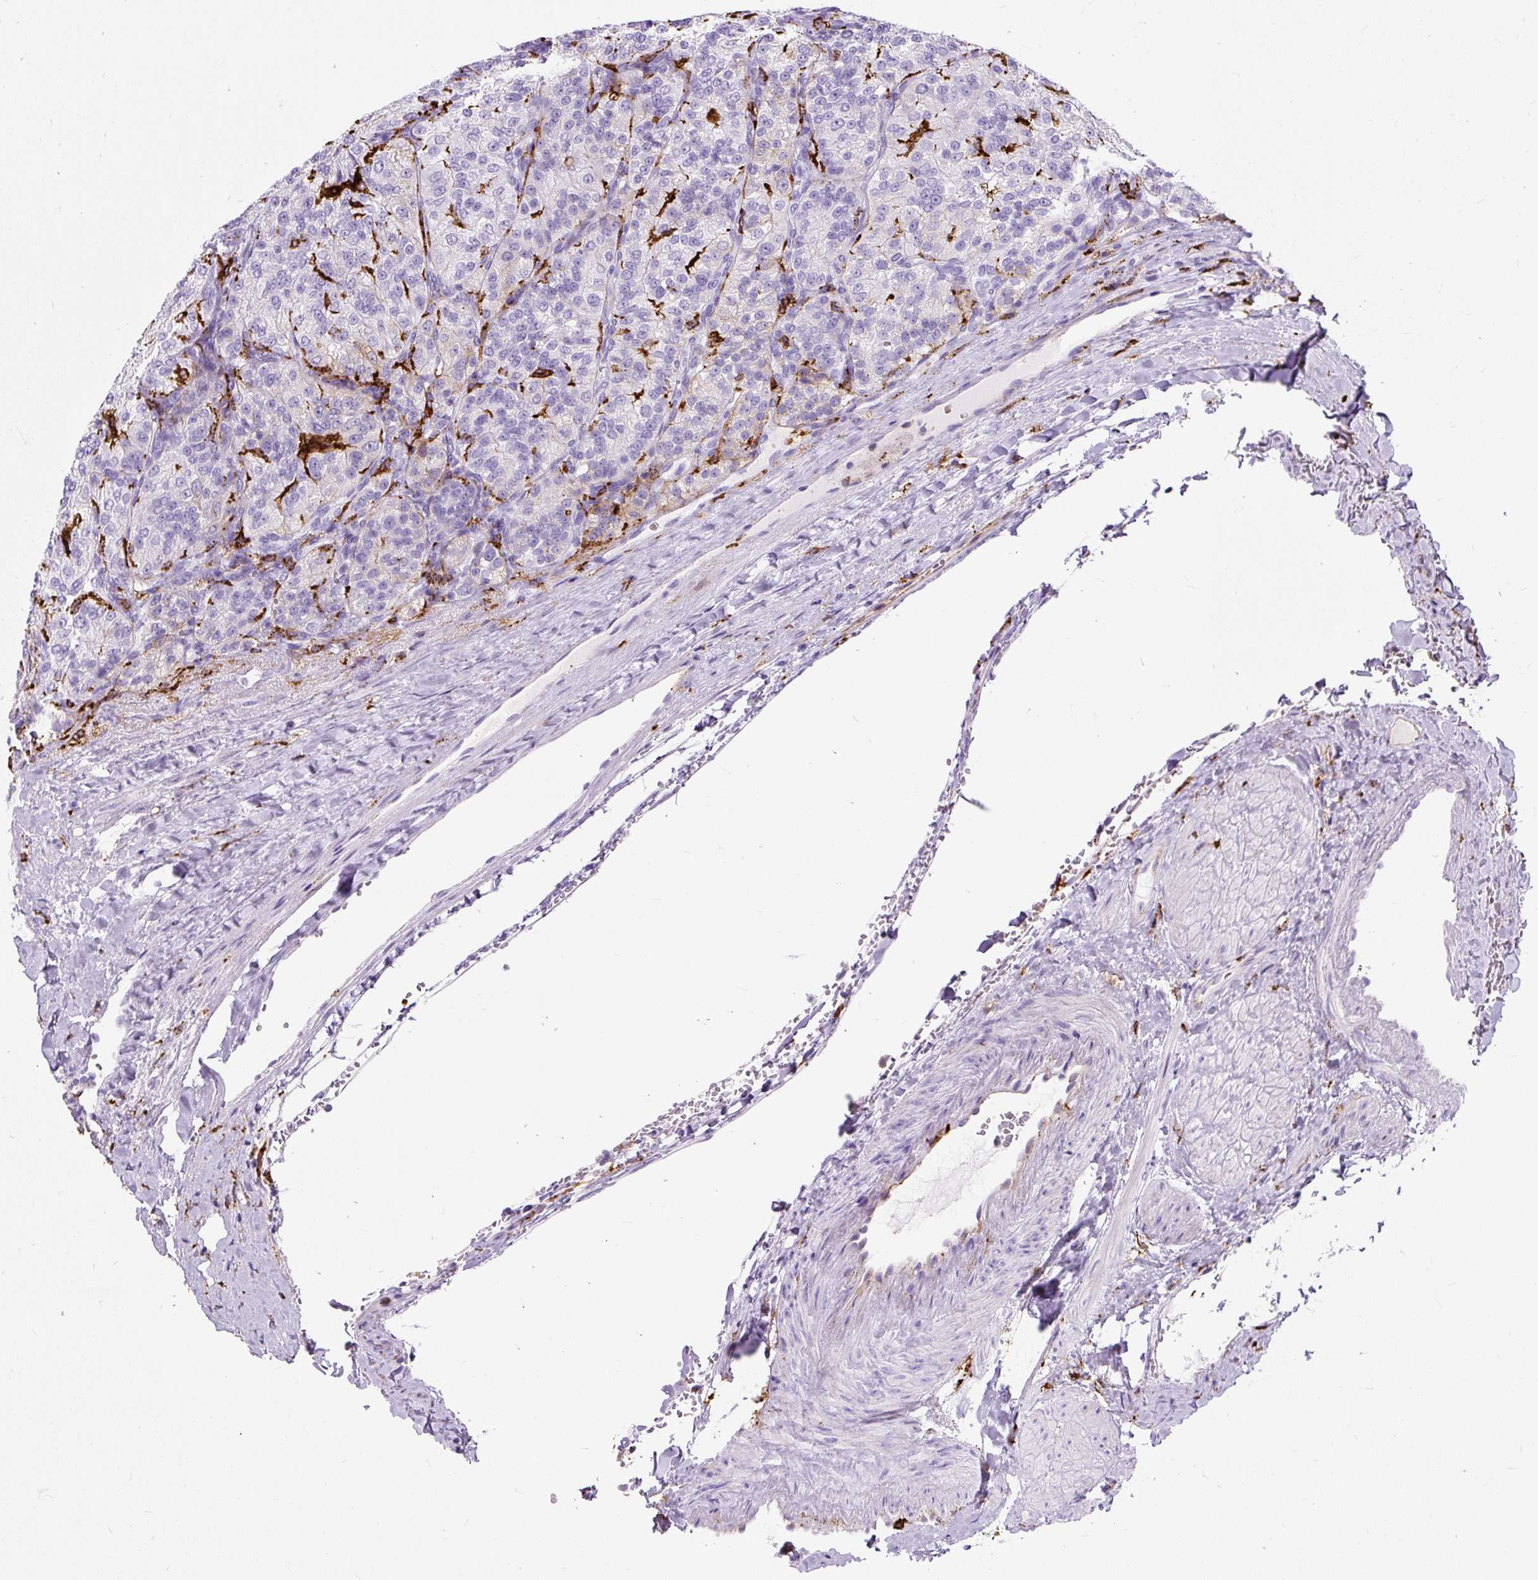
{"staining": {"intensity": "moderate", "quantity": "<25%", "location": "cytoplasmic/membranous"}, "tissue": "renal cancer", "cell_type": "Tumor cells", "image_type": "cancer", "snomed": [{"axis": "morphology", "description": "Adenocarcinoma, NOS"}, {"axis": "topography", "description": "Kidney"}], "caption": "Human renal cancer (adenocarcinoma) stained with a protein marker reveals moderate staining in tumor cells.", "gene": "HLA-DRA", "patient": {"sex": "female", "age": 63}}